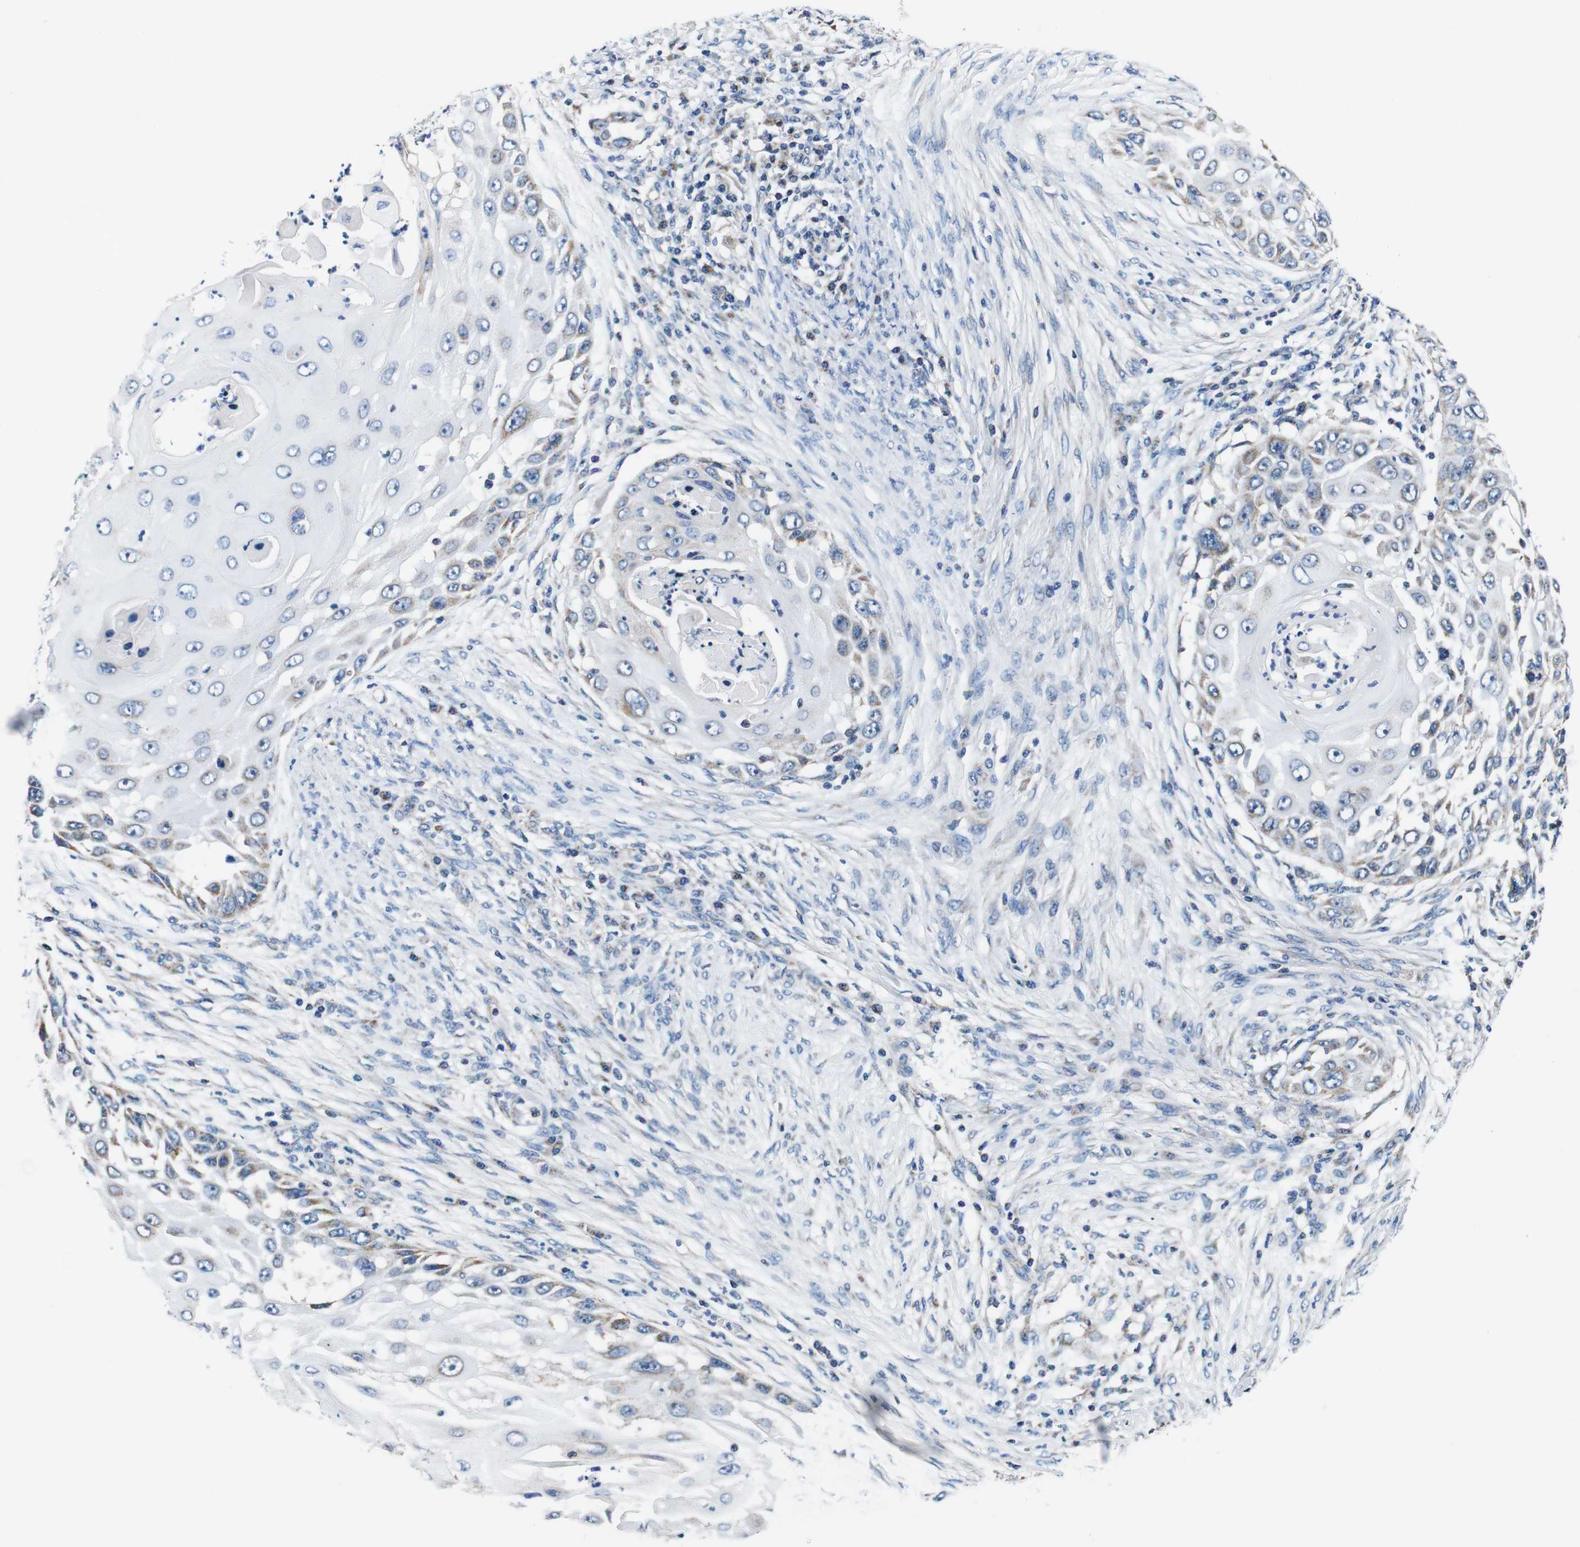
{"staining": {"intensity": "negative", "quantity": "none", "location": "none"}, "tissue": "skin cancer", "cell_type": "Tumor cells", "image_type": "cancer", "snomed": [{"axis": "morphology", "description": "Squamous cell carcinoma, NOS"}, {"axis": "topography", "description": "Skin"}], "caption": "A histopathology image of skin cancer stained for a protein reveals no brown staining in tumor cells.", "gene": "LRP4", "patient": {"sex": "female", "age": 44}}